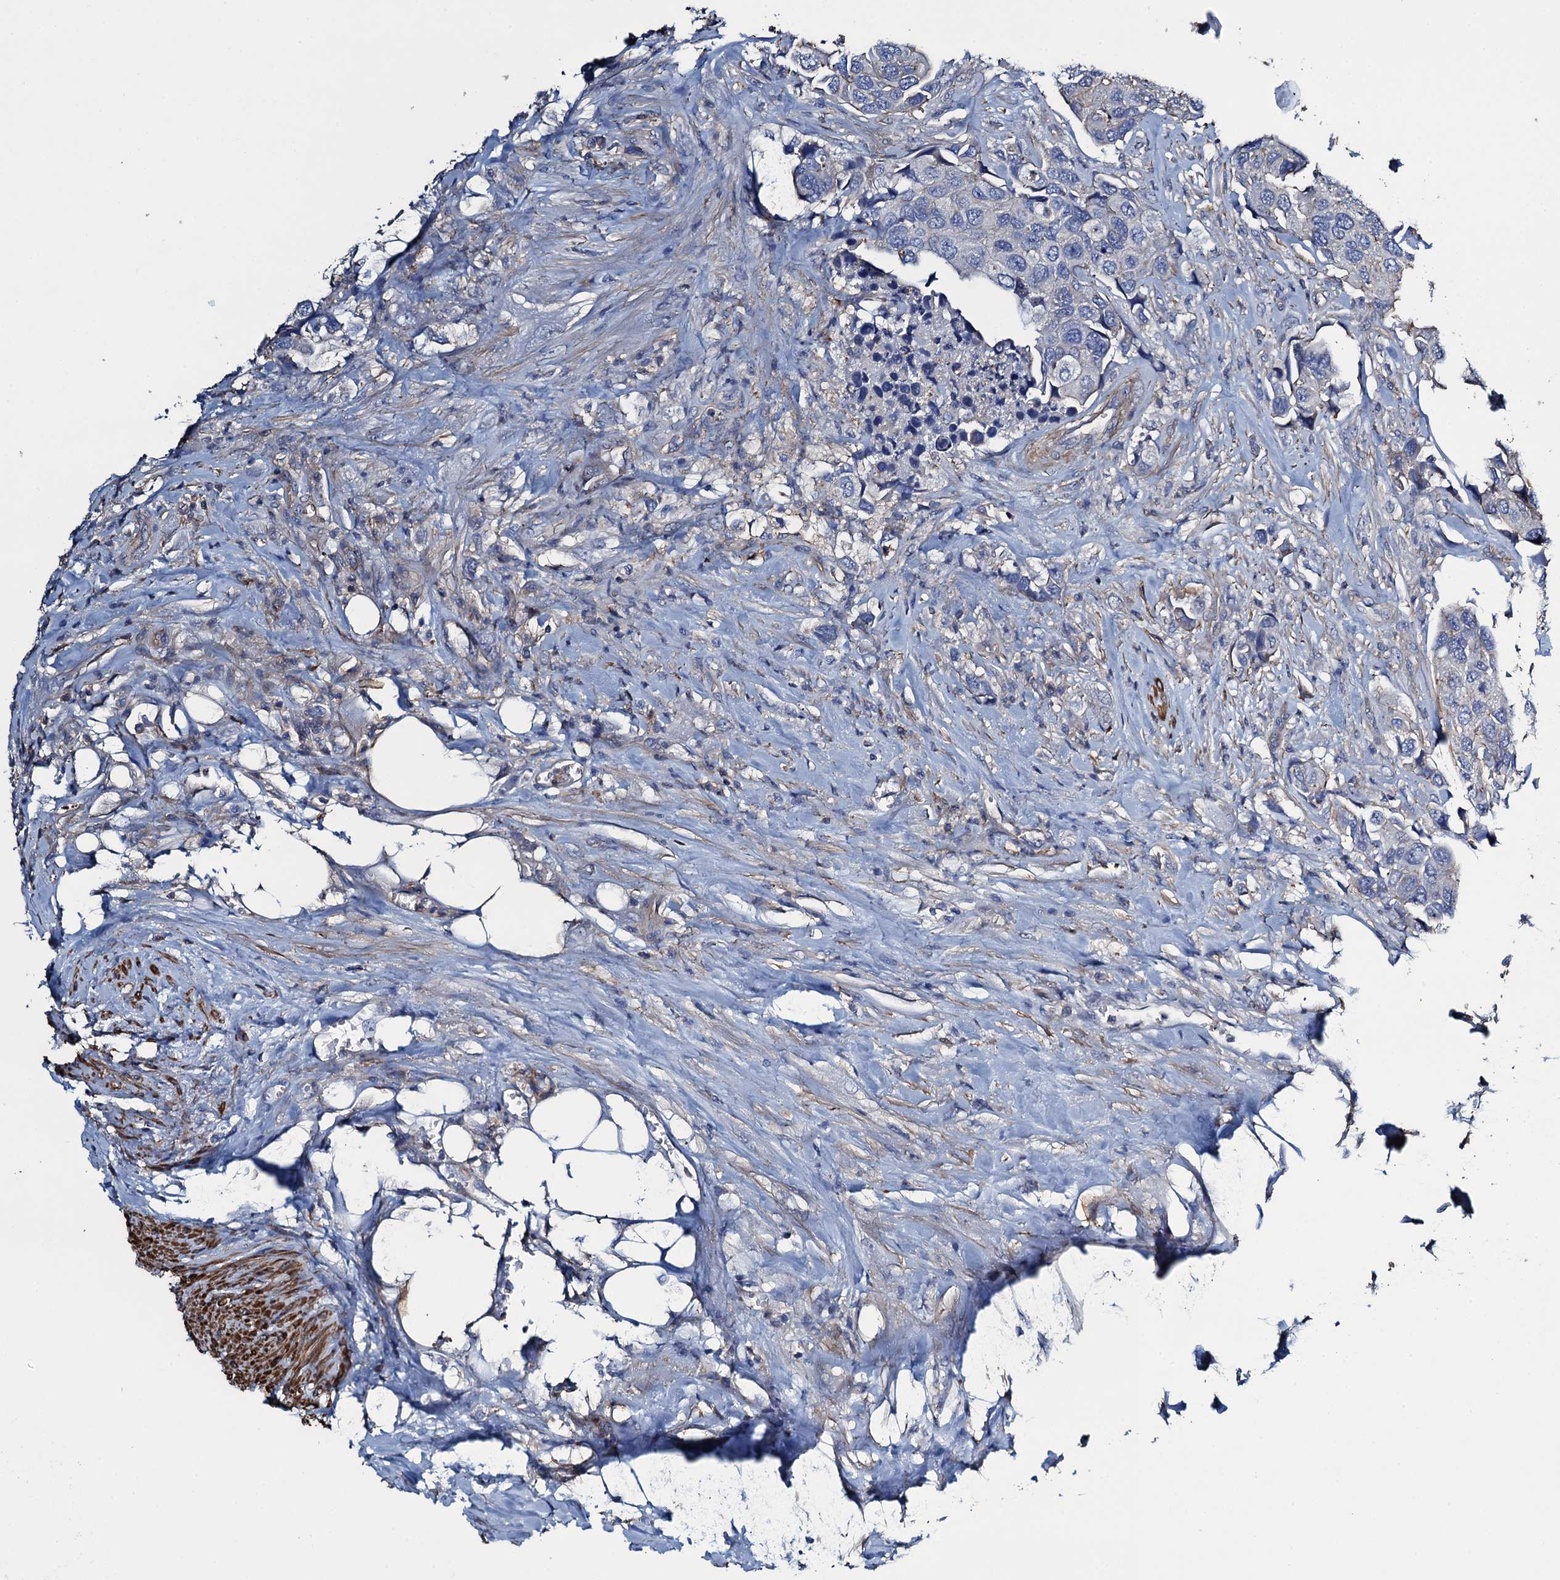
{"staining": {"intensity": "negative", "quantity": "none", "location": "none"}, "tissue": "urothelial cancer", "cell_type": "Tumor cells", "image_type": "cancer", "snomed": [{"axis": "morphology", "description": "Urothelial carcinoma, High grade"}, {"axis": "topography", "description": "Urinary bladder"}], "caption": "The micrograph displays no staining of tumor cells in urothelial carcinoma (high-grade).", "gene": "PROSER2", "patient": {"sex": "male", "age": 74}}